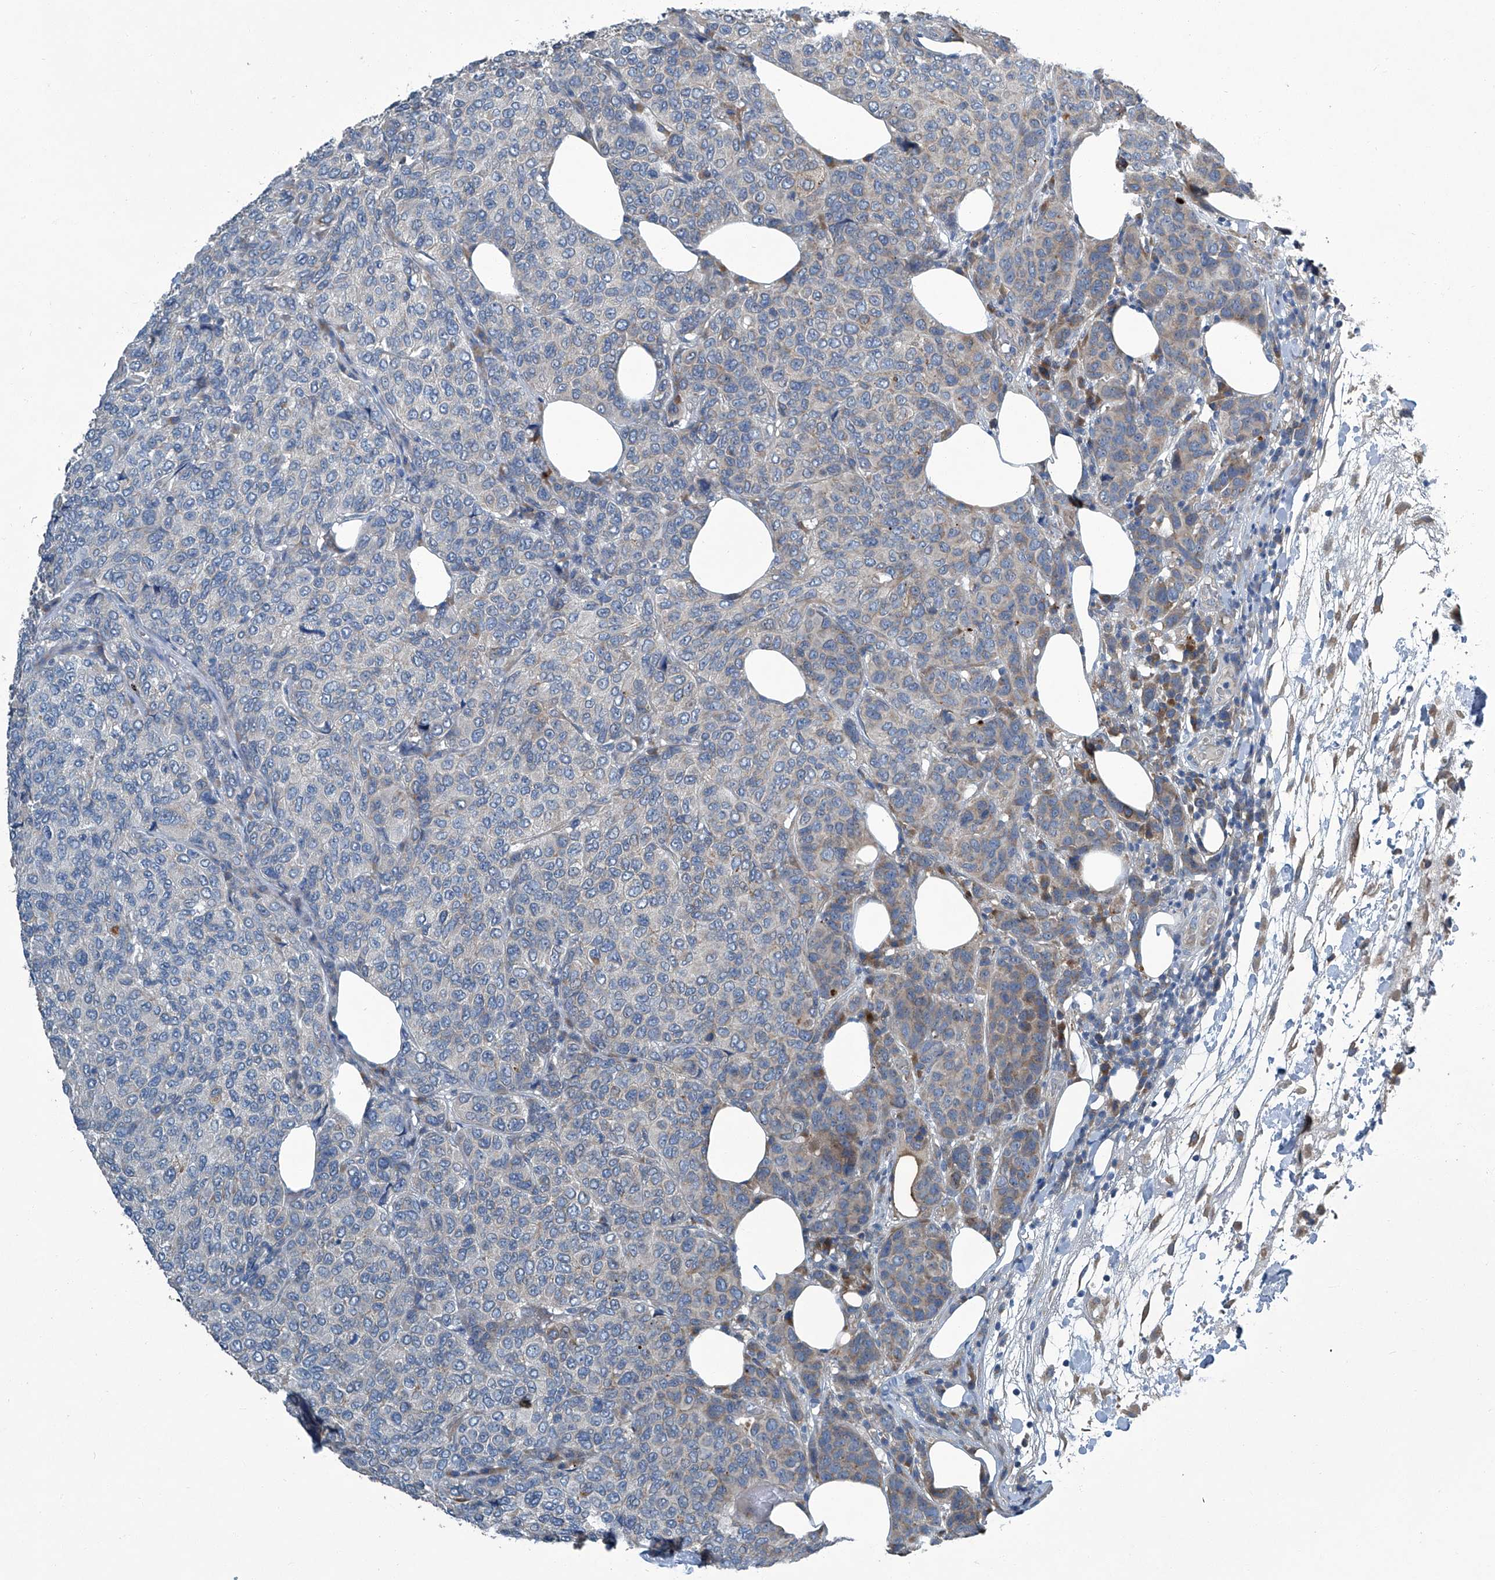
{"staining": {"intensity": "weak", "quantity": "25%-75%", "location": "cytoplasmic/membranous"}, "tissue": "breast cancer", "cell_type": "Tumor cells", "image_type": "cancer", "snomed": [{"axis": "morphology", "description": "Duct carcinoma"}, {"axis": "topography", "description": "Breast"}], "caption": "Brown immunohistochemical staining in human breast cancer (intraductal carcinoma) reveals weak cytoplasmic/membranous positivity in about 25%-75% of tumor cells. Immunohistochemistry (ihc) stains the protein of interest in brown and the nuclei are stained blue.", "gene": "SLC26A11", "patient": {"sex": "female", "age": 55}}